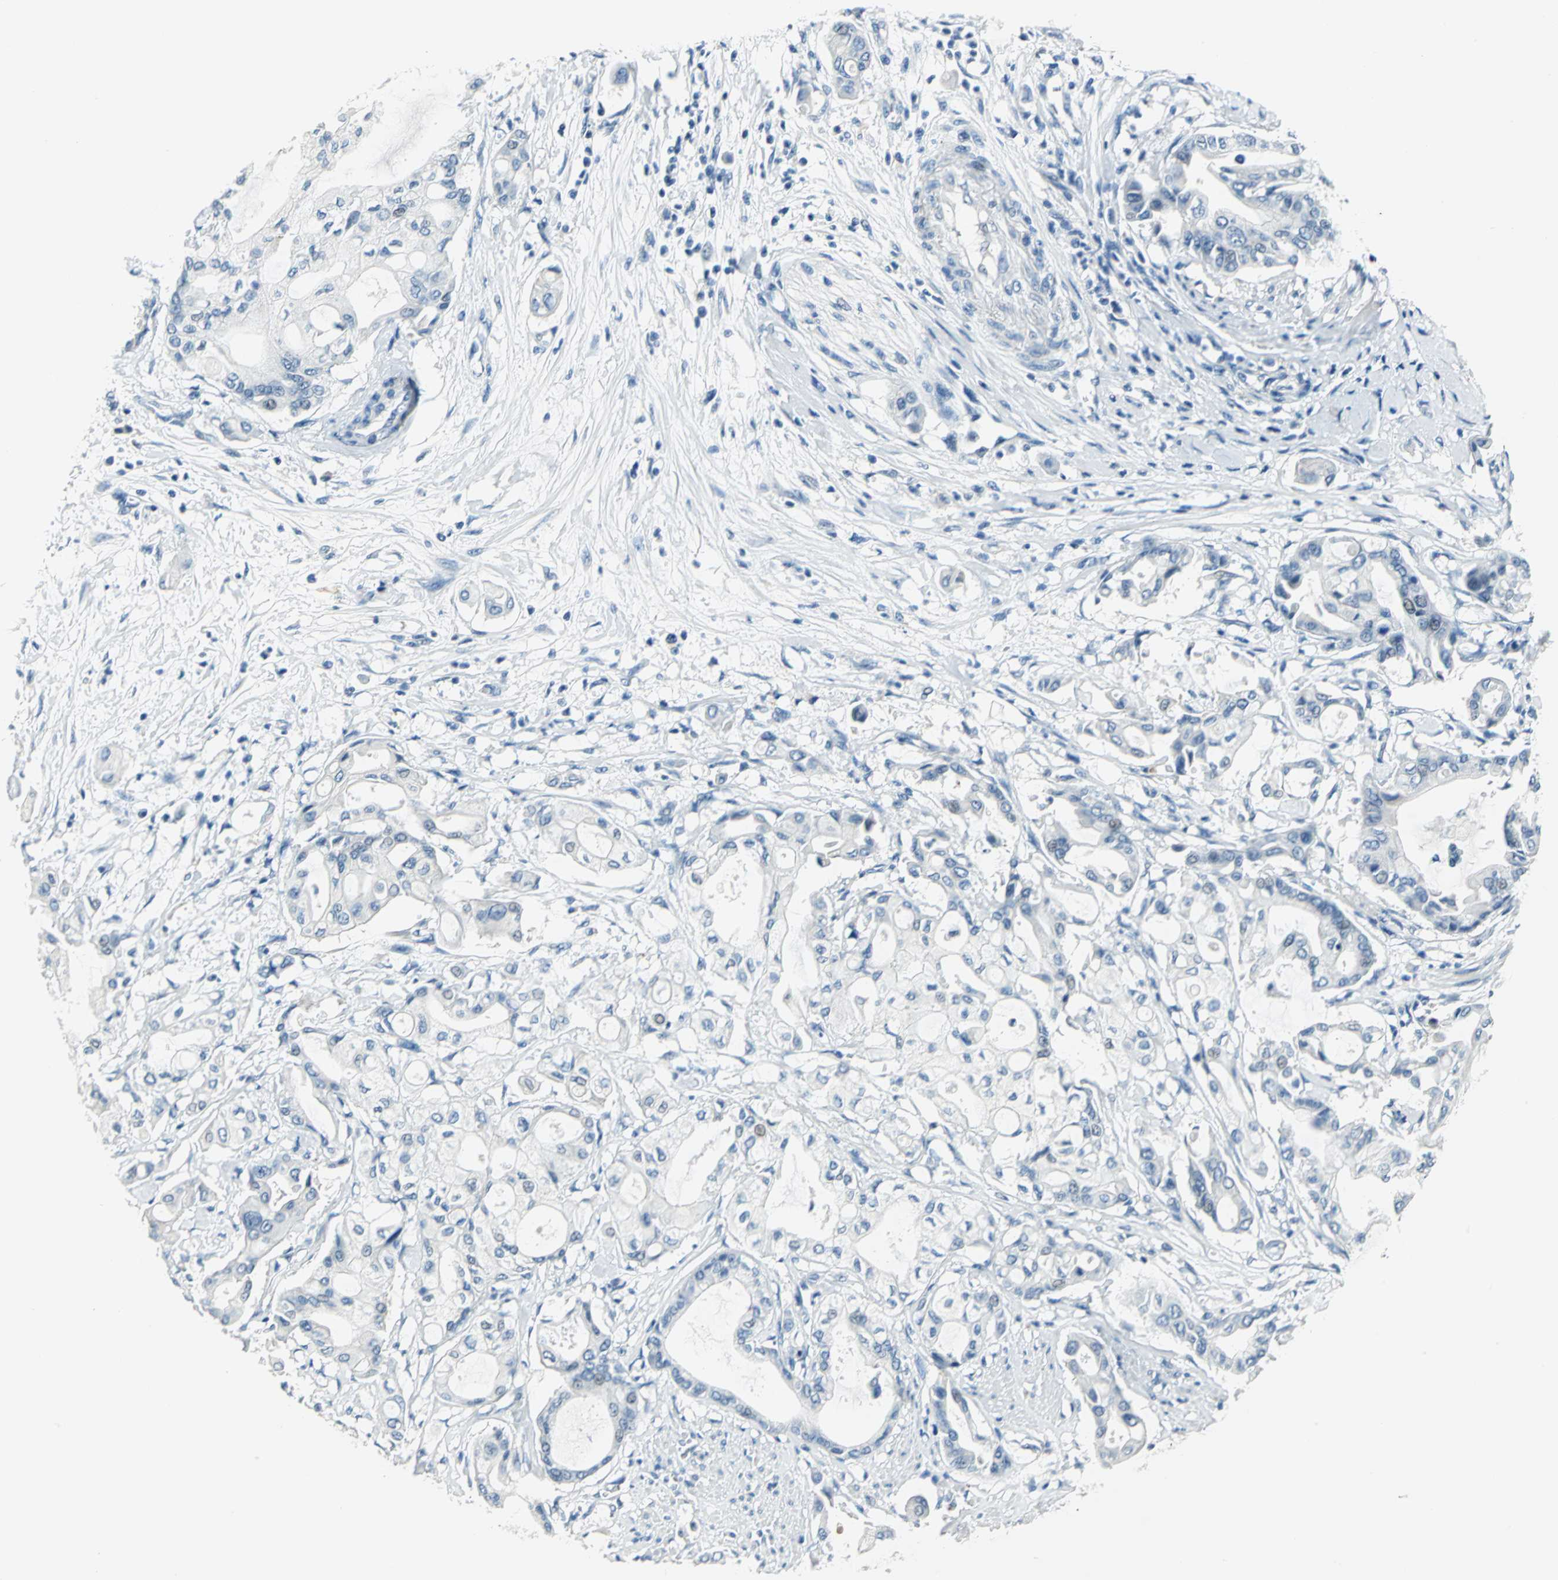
{"staining": {"intensity": "negative", "quantity": "none", "location": "none"}, "tissue": "pancreatic cancer", "cell_type": "Tumor cells", "image_type": "cancer", "snomed": [{"axis": "morphology", "description": "Adenocarcinoma, NOS"}, {"axis": "morphology", "description": "Adenocarcinoma, metastatic, NOS"}, {"axis": "topography", "description": "Lymph node"}, {"axis": "topography", "description": "Pancreas"}, {"axis": "topography", "description": "Duodenum"}], "caption": "The photomicrograph shows no staining of tumor cells in pancreatic cancer. Brightfield microscopy of IHC stained with DAB (3,3'-diaminobenzidine) (brown) and hematoxylin (blue), captured at high magnification.", "gene": "RAD17", "patient": {"sex": "female", "age": 64}}